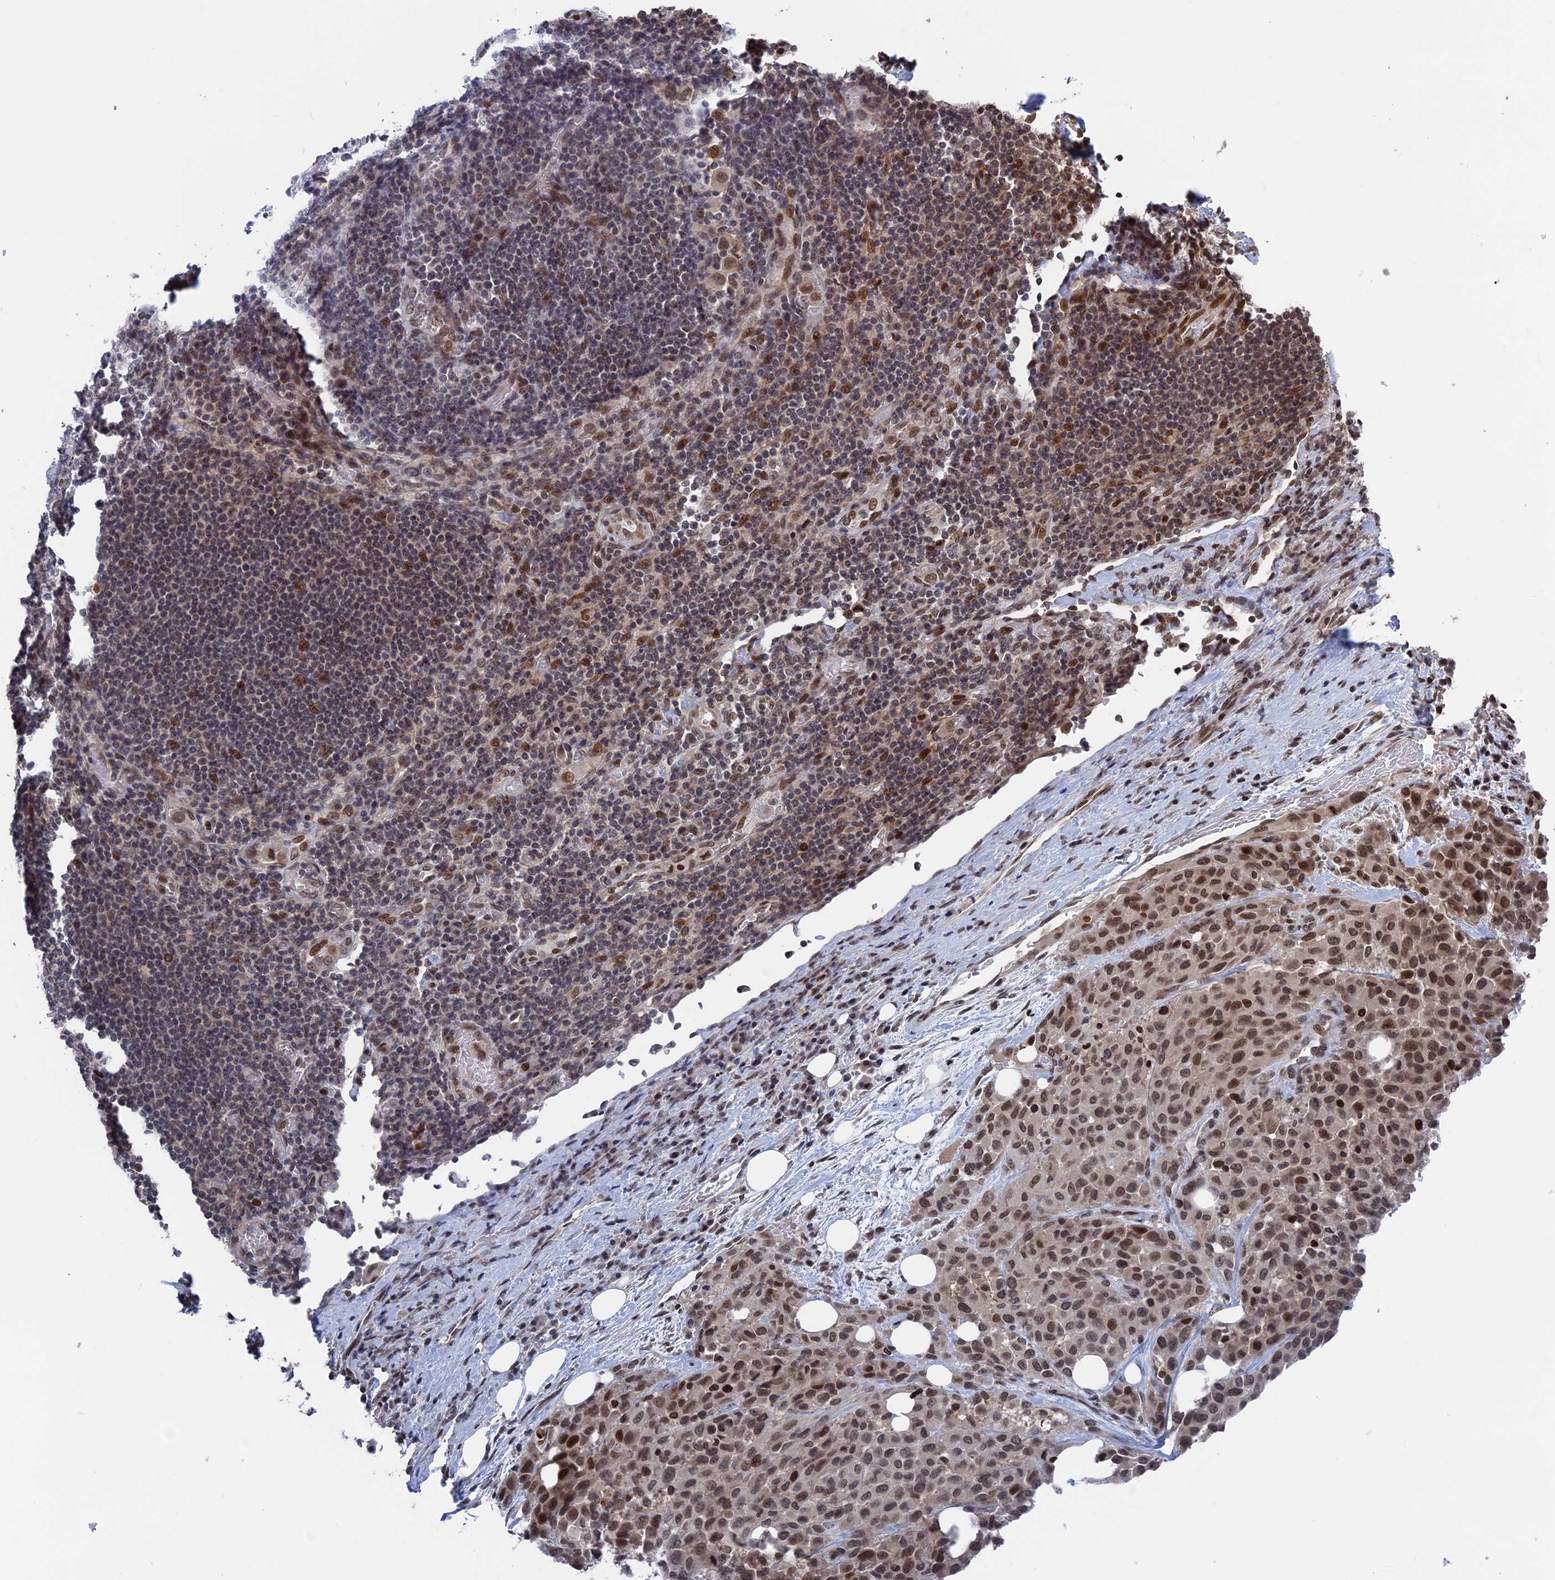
{"staining": {"intensity": "moderate", "quantity": ">75%", "location": "nuclear"}, "tissue": "melanoma", "cell_type": "Tumor cells", "image_type": "cancer", "snomed": [{"axis": "morphology", "description": "Malignant melanoma, Metastatic site"}, {"axis": "topography", "description": "Skin"}], "caption": "Melanoma stained with DAB (3,3'-diaminobenzidine) IHC demonstrates medium levels of moderate nuclear staining in approximately >75% of tumor cells. (DAB (3,3'-diaminobenzidine) = brown stain, brightfield microscopy at high magnification).", "gene": "NR2C2AP", "patient": {"sex": "female", "age": 81}}